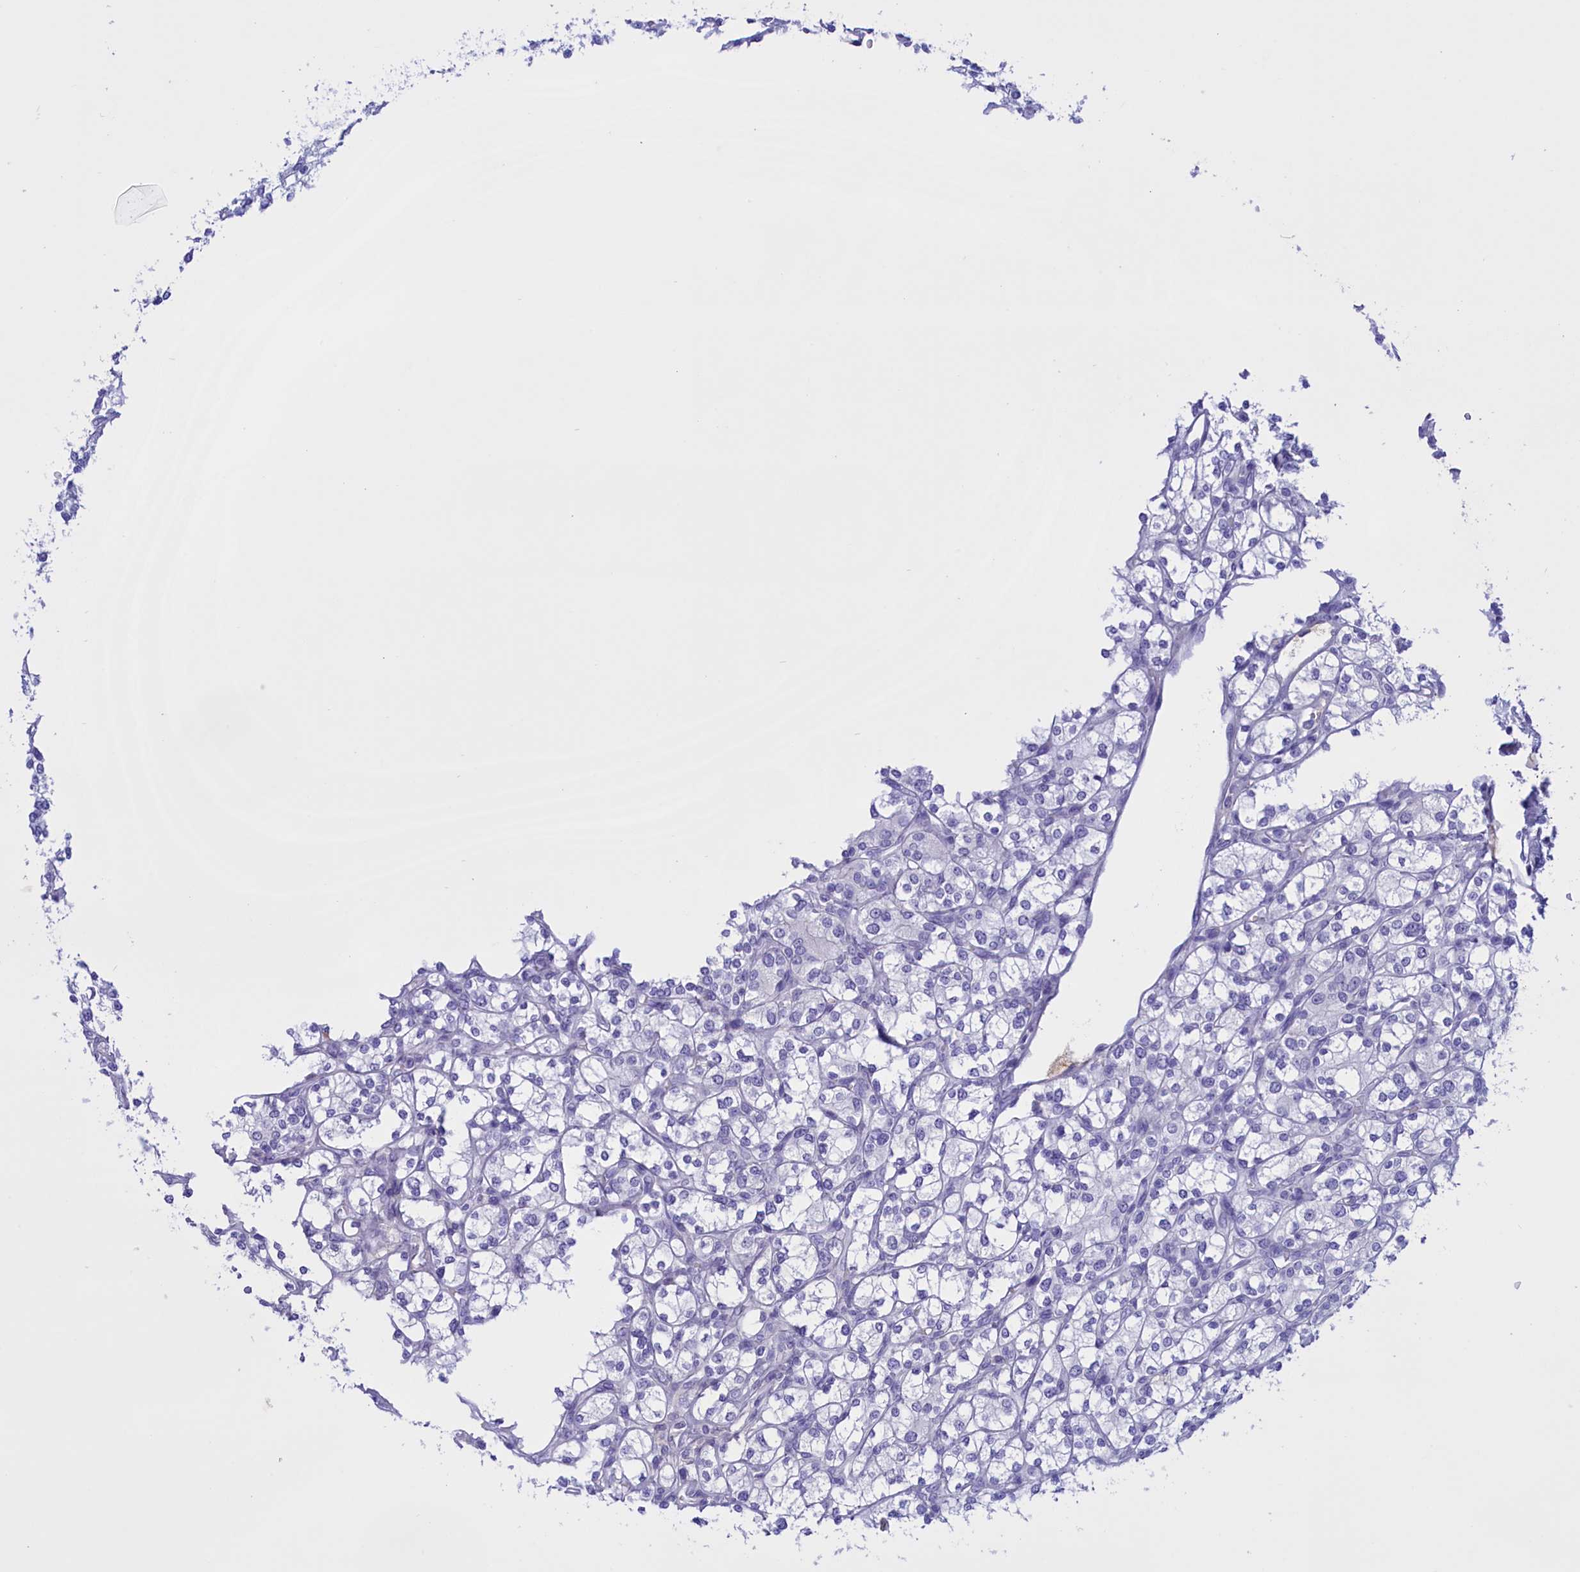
{"staining": {"intensity": "negative", "quantity": "none", "location": "none"}, "tissue": "renal cancer", "cell_type": "Tumor cells", "image_type": "cancer", "snomed": [{"axis": "morphology", "description": "Adenocarcinoma, NOS"}, {"axis": "topography", "description": "Kidney"}], "caption": "Tumor cells are negative for protein expression in human renal cancer.", "gene": "PROK2", "patient": {"sex": "male", "age": 77}}